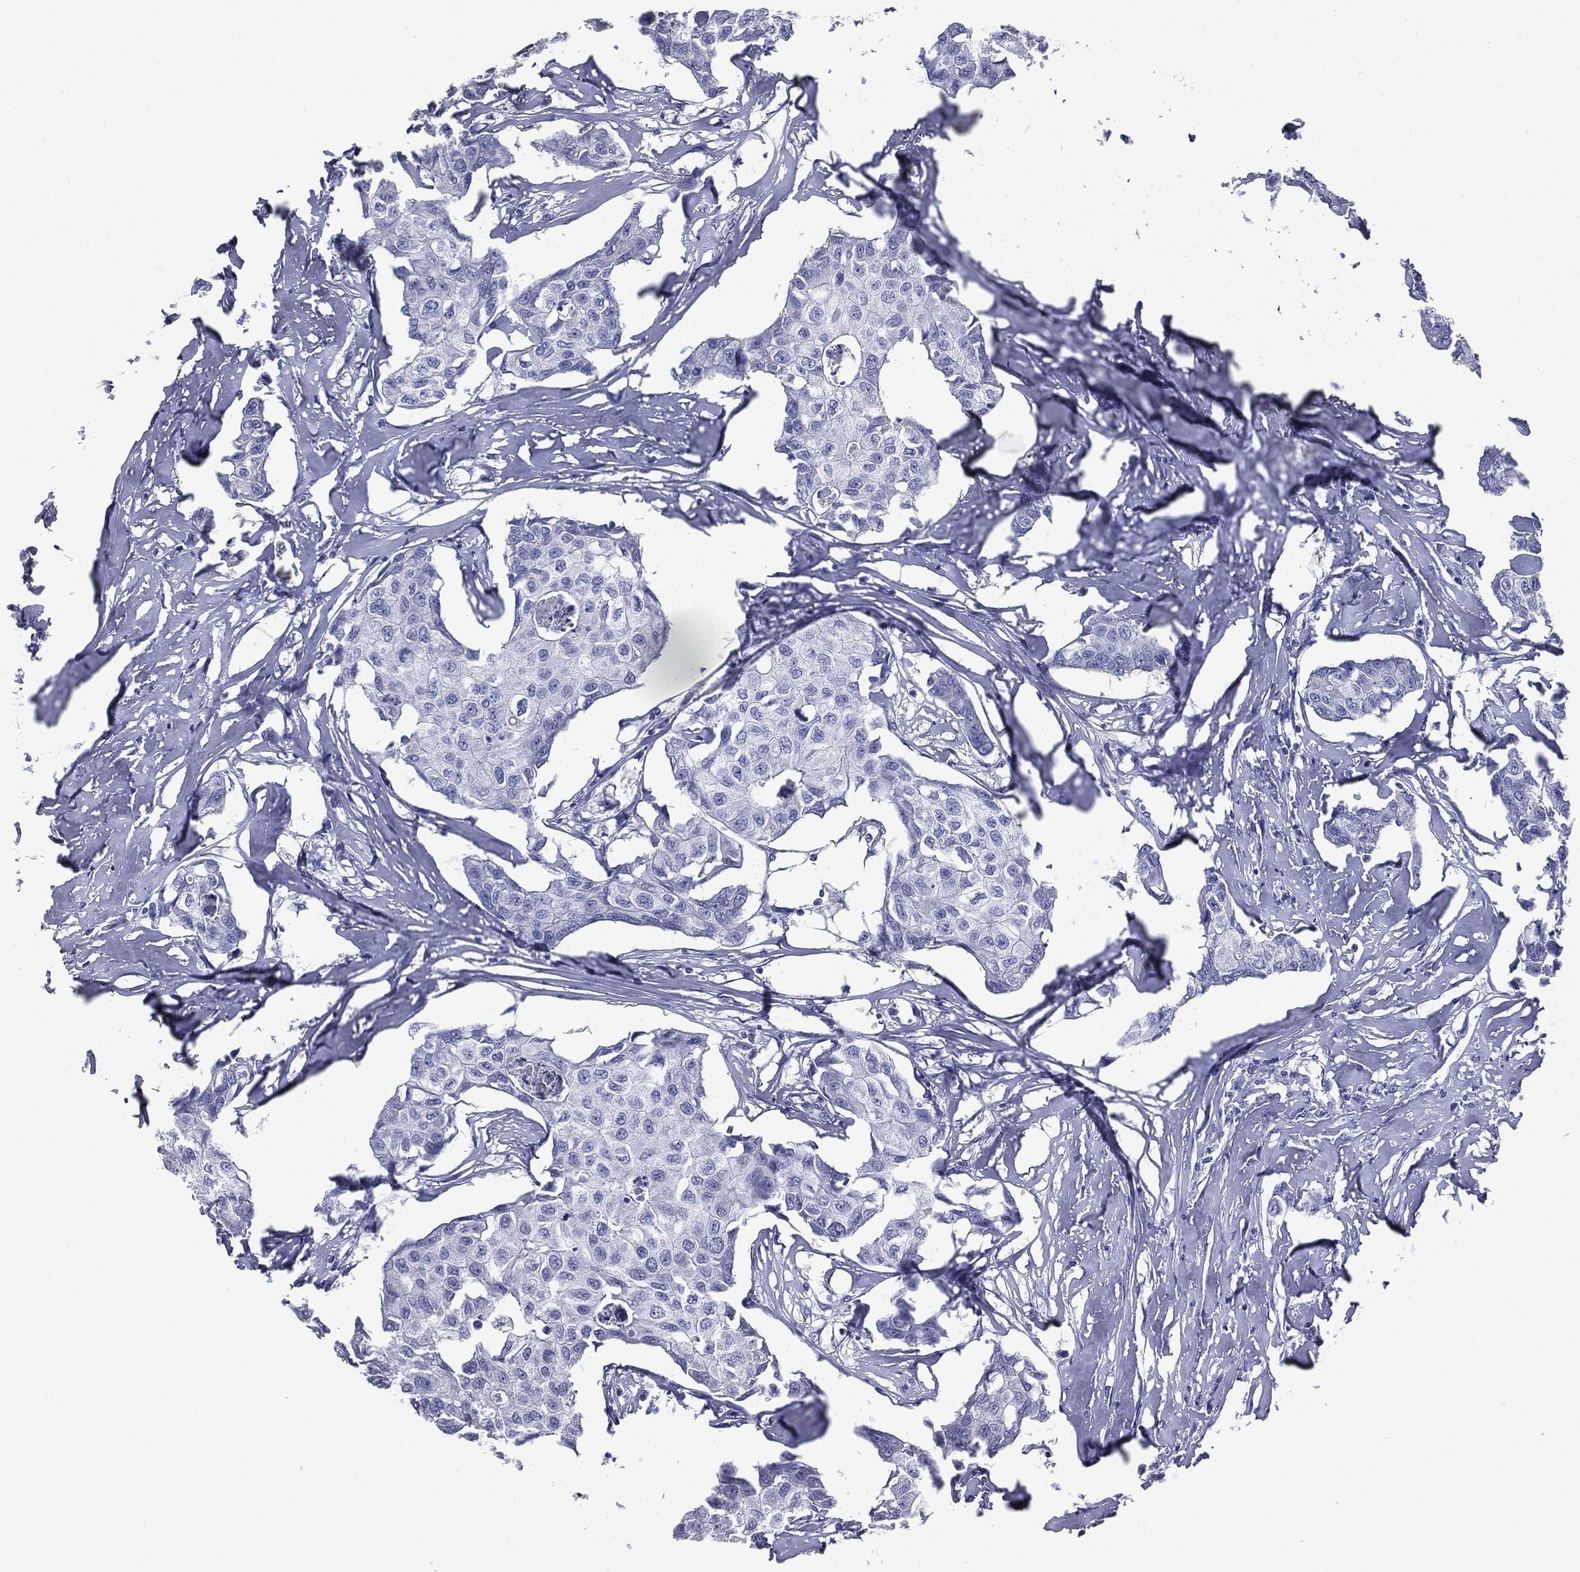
{"staining": {"intensity": "negative", "quantity": "none", "location": "none"}, "tissue": "breast cancer", "cell_type": "Tumor cells", "image_type": "cancer", "snomed": [{"axis": "morphology", "description": "Duct carcinoma"}, {"axis": "topography", "description": "Breast"}], "caption": "The micrograph reveals no significant expression in tumor cells of breast invasive ductal carcinoma.", "gene": "ATP2A1", "patient": {"sex": "female", "age": 80}}